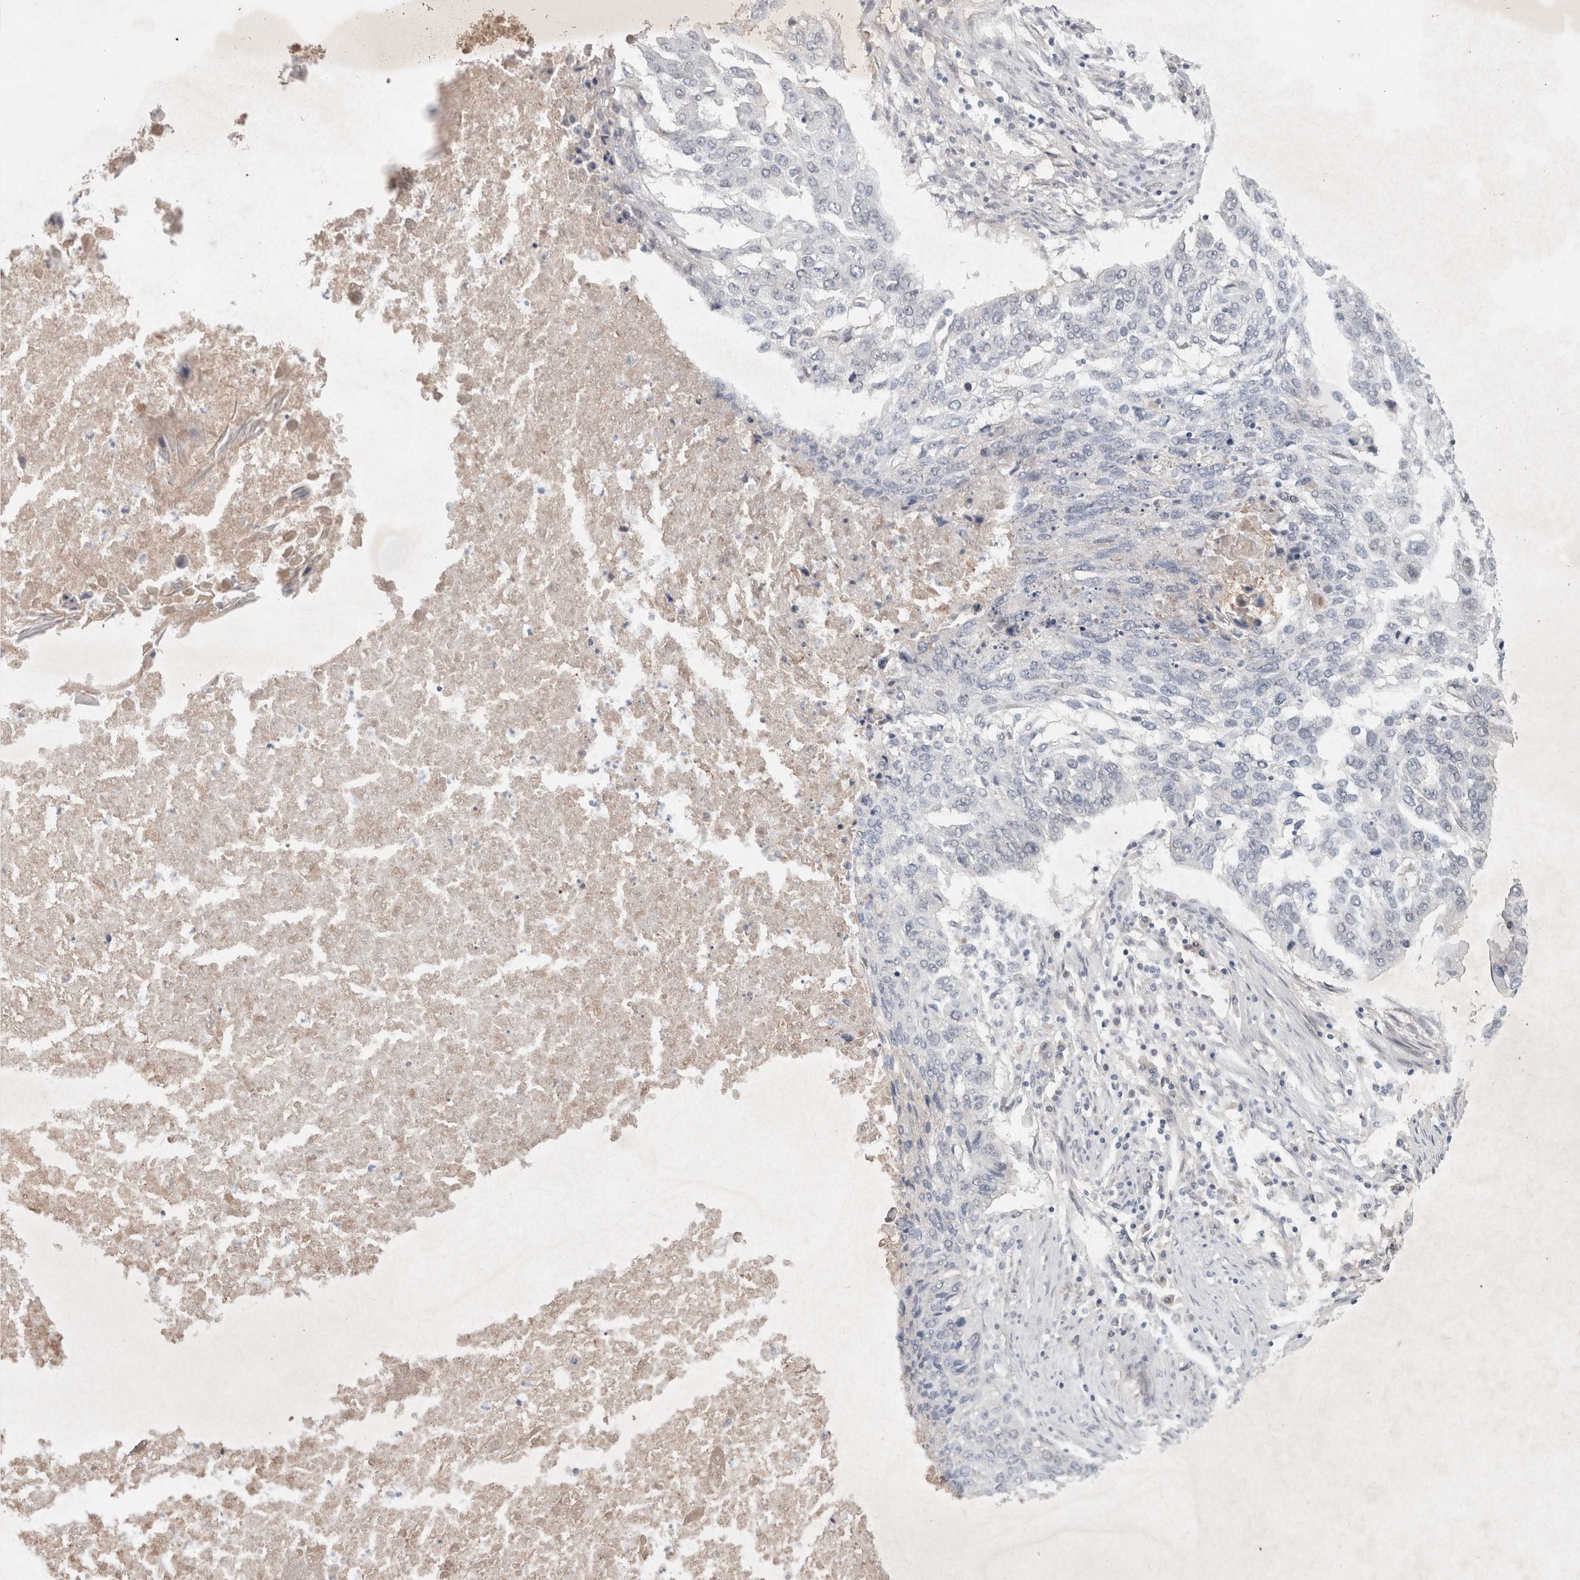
{"staining": {"intensity": "negative", "quantity": "none", "location": "none"}, "tissue": "lung cancer", "cell_type": "Tumor cells", "image_type": "cancer", "snomed": [{"axis": "morphology", "description": "Squamous cell carcinoma, NOS"}, {"axis": "topography", "description": "Lung"}], "caption": "A photomicrograph of human lung cancer (squamous cell carcinoma) is negative for staining in tumor cells.", "gene": "RASAL2", "patient": {"sex": "female", "age": 63}}